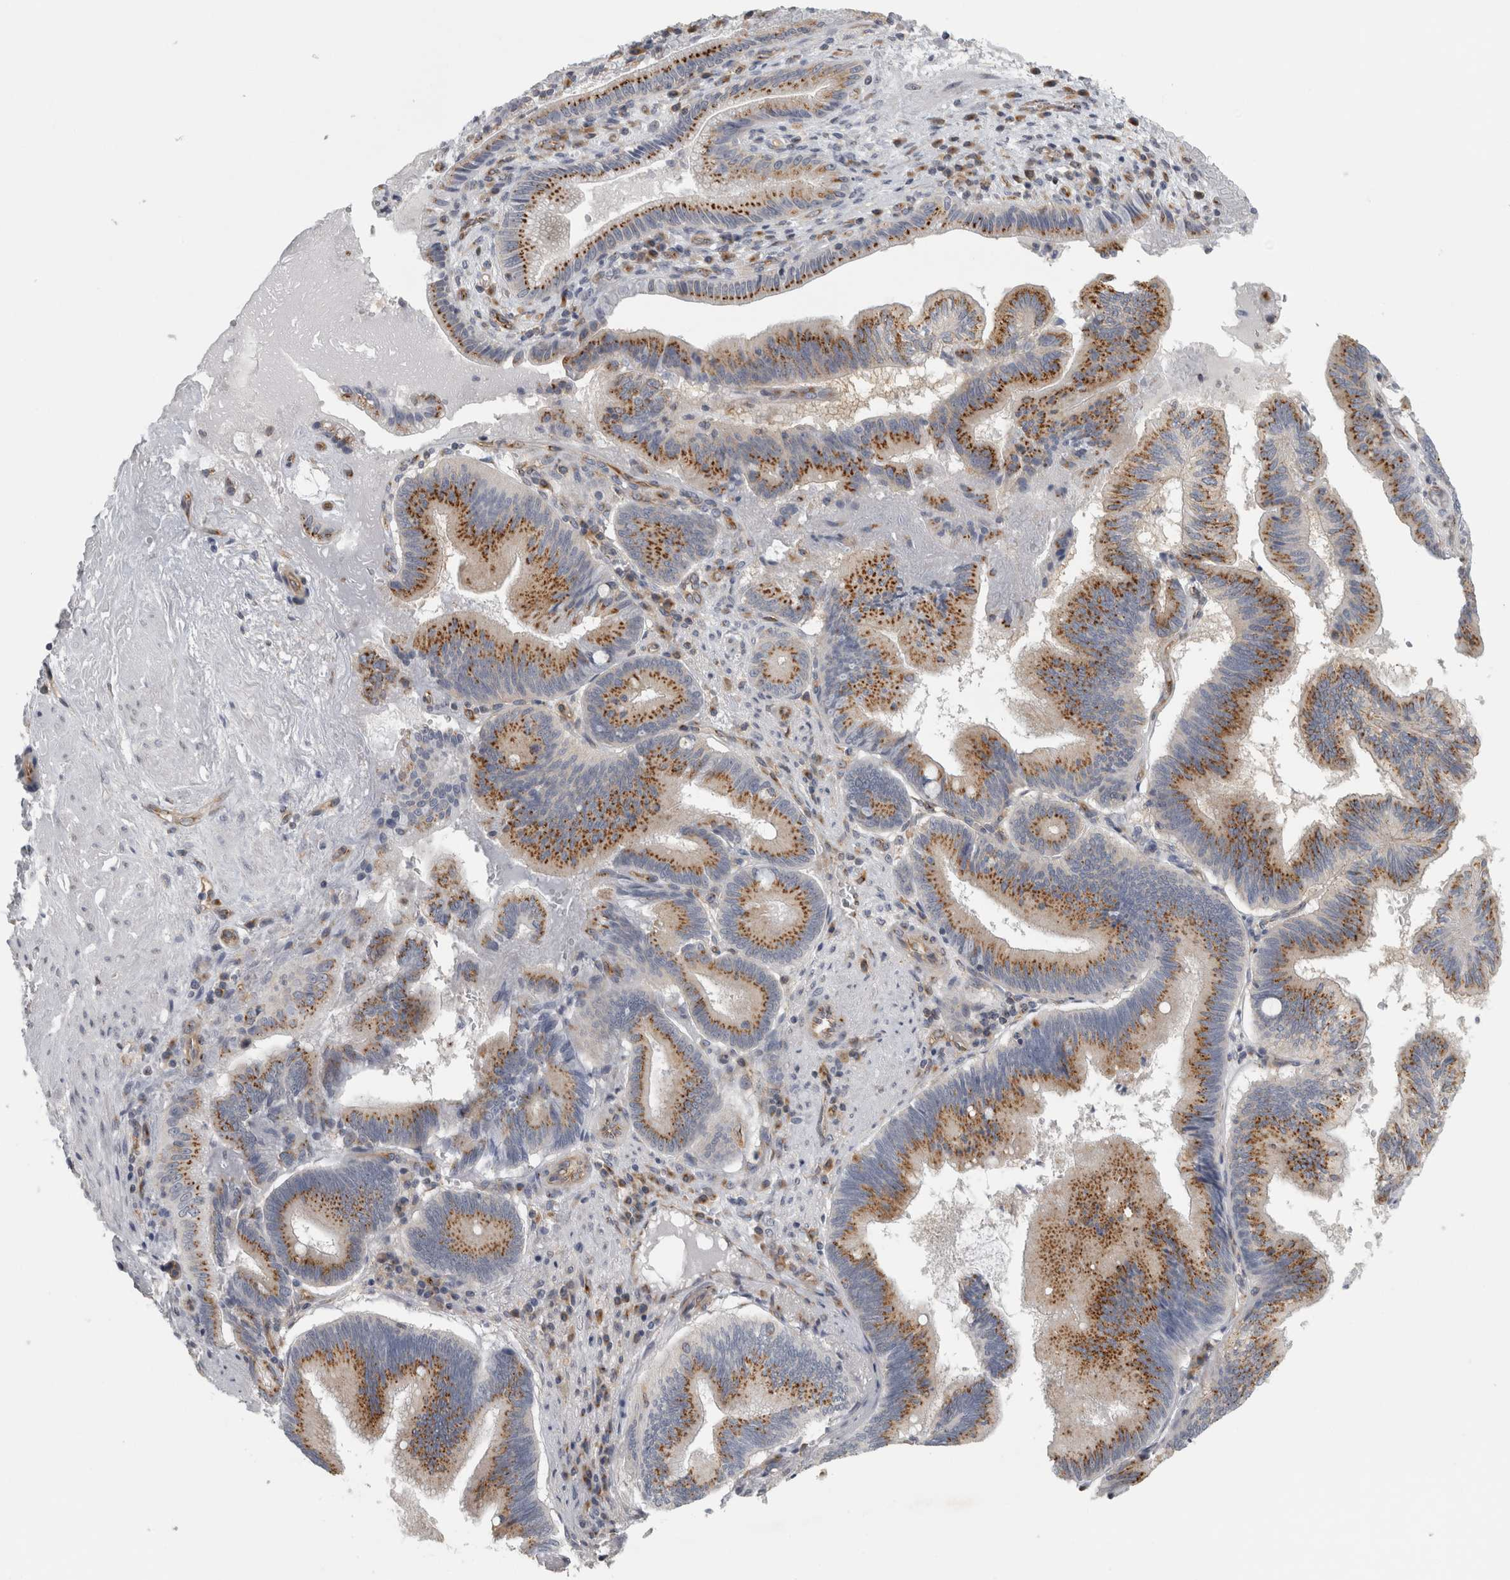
{"staining": {"intensity": "moderate", "quantity": ">75%", "location": "cytoplasmic/membranous"}, "tissue": "pancreatic cancer", "cell_type": "Tumor cells", "image_type": "cancer", "snomed": [{"axis": "morphology", "description": "Adenocarcinoma, NOS"}, {"axis": "topography", "description": "Pancreas"}], "caption": "High-power microscopy captured an immunohistochemistry photomicrograph of pancreatic adenocarcinoma, revealing moderate cytoplasmic/membranous staining in approximately >75% of tumor cells.", "gene": "PEX6", "patient": {"sex": "male", "age": 82}}